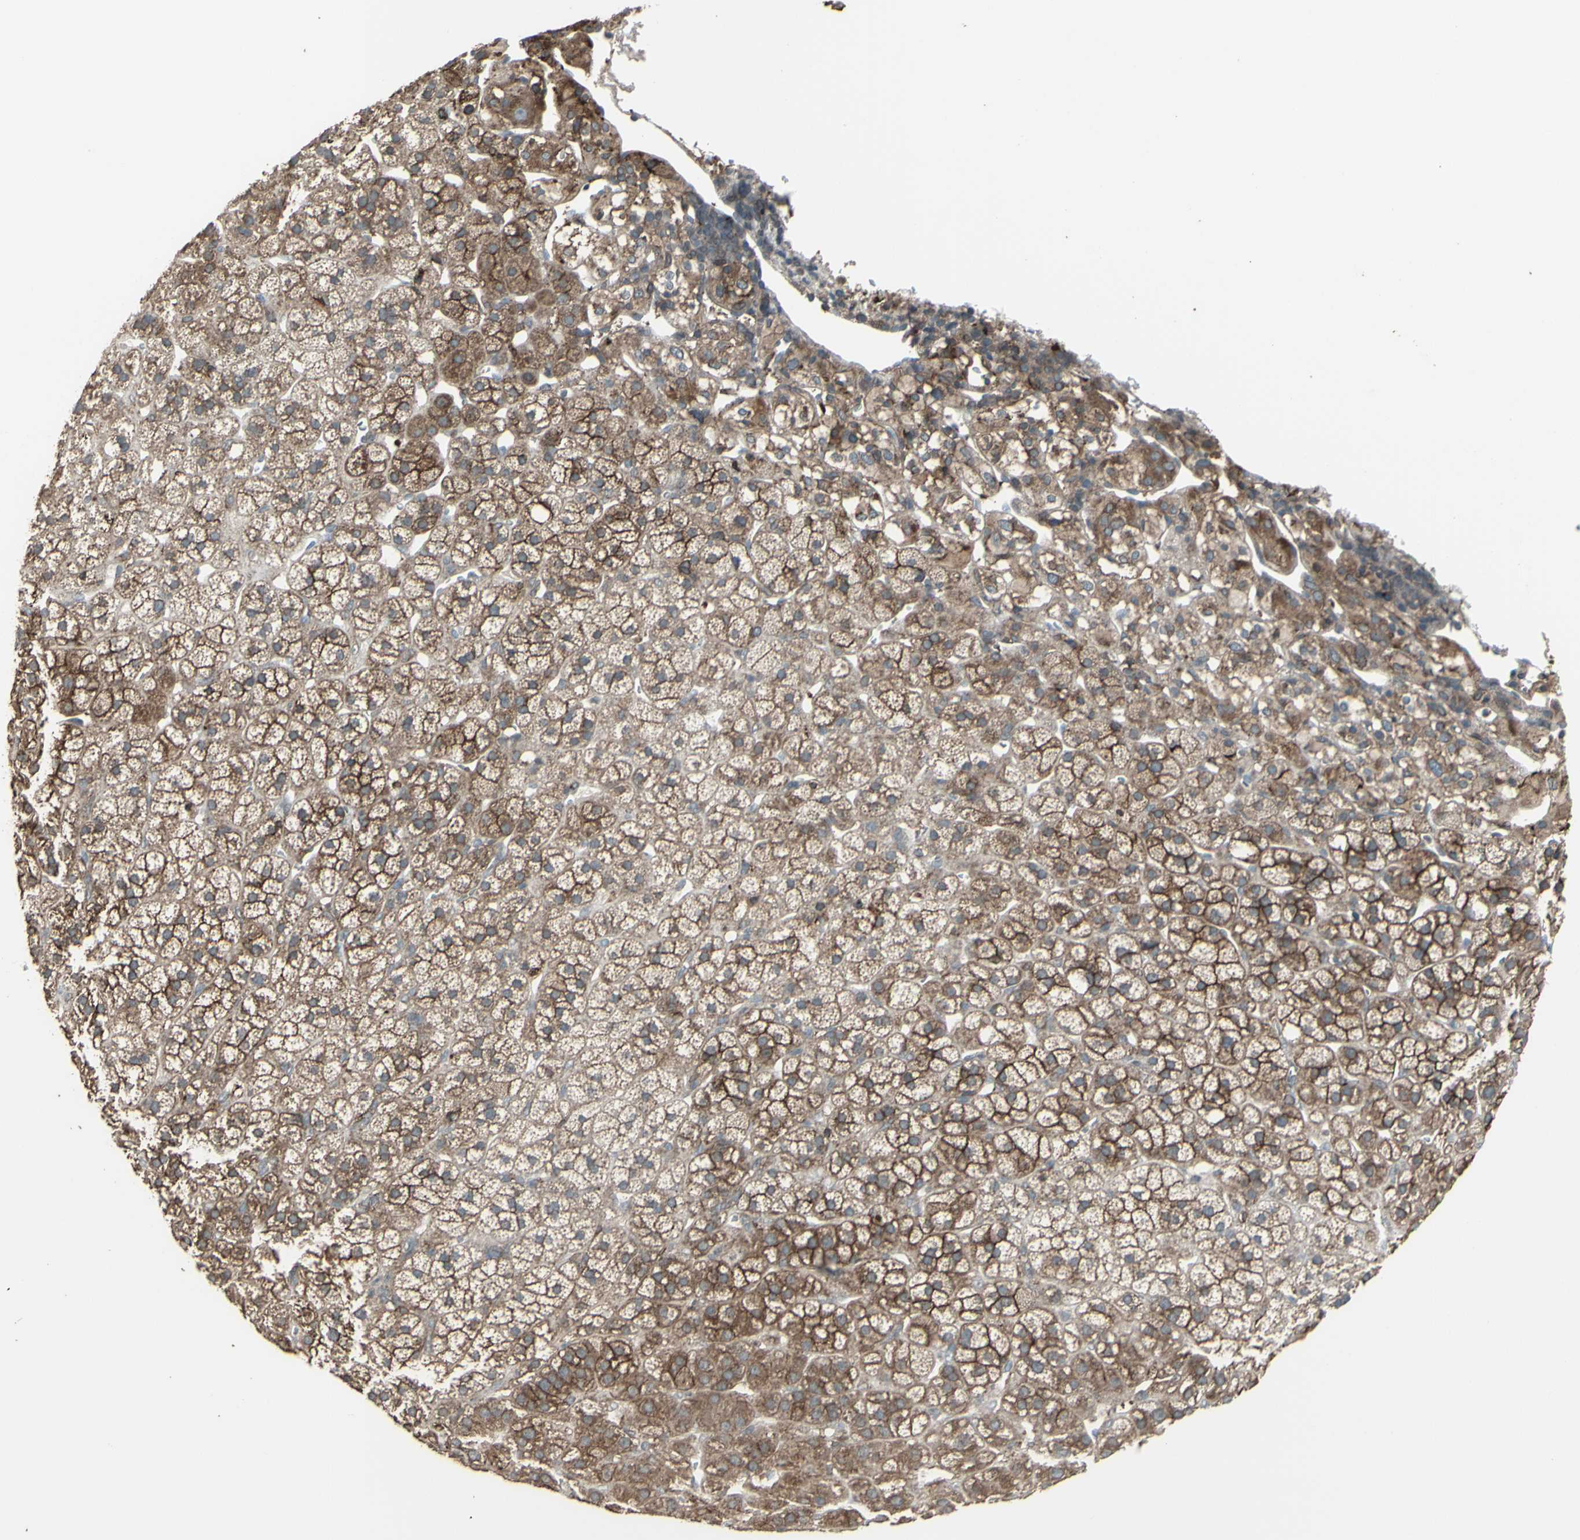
{"staining": {"intensity": "moderate", "quantity": ">75%", "location": "cytoplasmic/membranous"}, "tissue": "adrenal gland", "cell_type": "Glandular cells", "image_type": "normal", "snomed": [{"axis": "morphology", "description": "Normal tissue, NOS"}, {"axis": "topography", "description": "Adrenal gland"}], "caption": "IHC staining of unremarkable adrenal gland, which demonstrates medium levels of moderate cytoplasmic/membranous staining in approximately >75% of glandular cells indicating moderate cytoplasmic/membranous protein expression. The staining was performed using DAB (brown) for protein detection and nuclei were counterstained in hematoxylin (blue).", "gene": "SMO", "patient": {"sex": "male", "age": 56}}